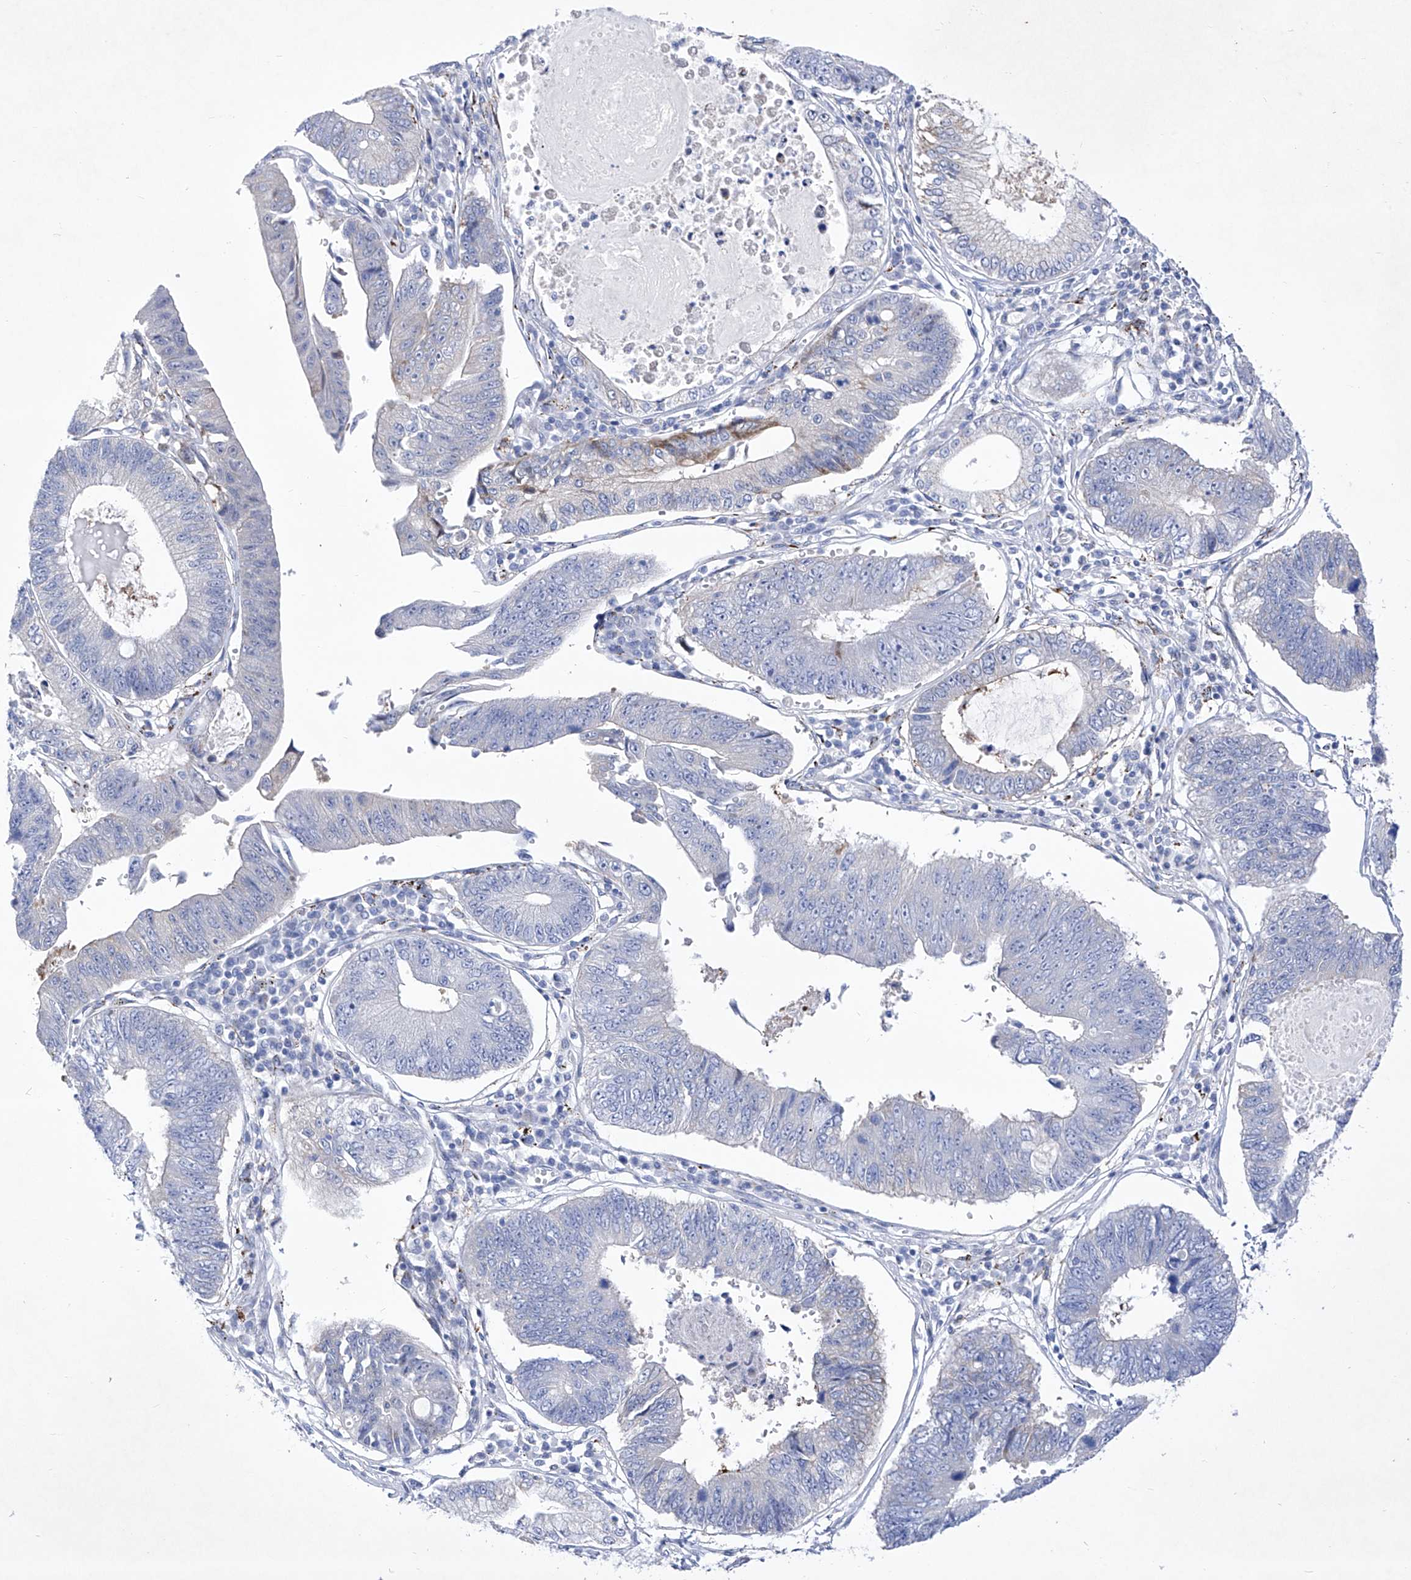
{"staining": {"intensity": "negative", "quantity": "none", "location": "none"}, "tissue": "stomach cancer", "cell_type": "Tumor cells", "image_type": "cancer", "snomed": [{"axis": "morphology", "description": "Adenocarcinoma, NOS"}, {"axis": "topography", "description": "Stomach"}], "caption": "Immunohistochemical staining of stomach cancer (adenocarcinoma) displays no significant staining in tumor cells. The staining was performed using DAB to visualize the protein expression in brown, while the nuclei were stained in blue with hematoxylin (Magnification: 20x).", "gene": "C1orf87", "patient": {"sex": "male", "age": 59}}